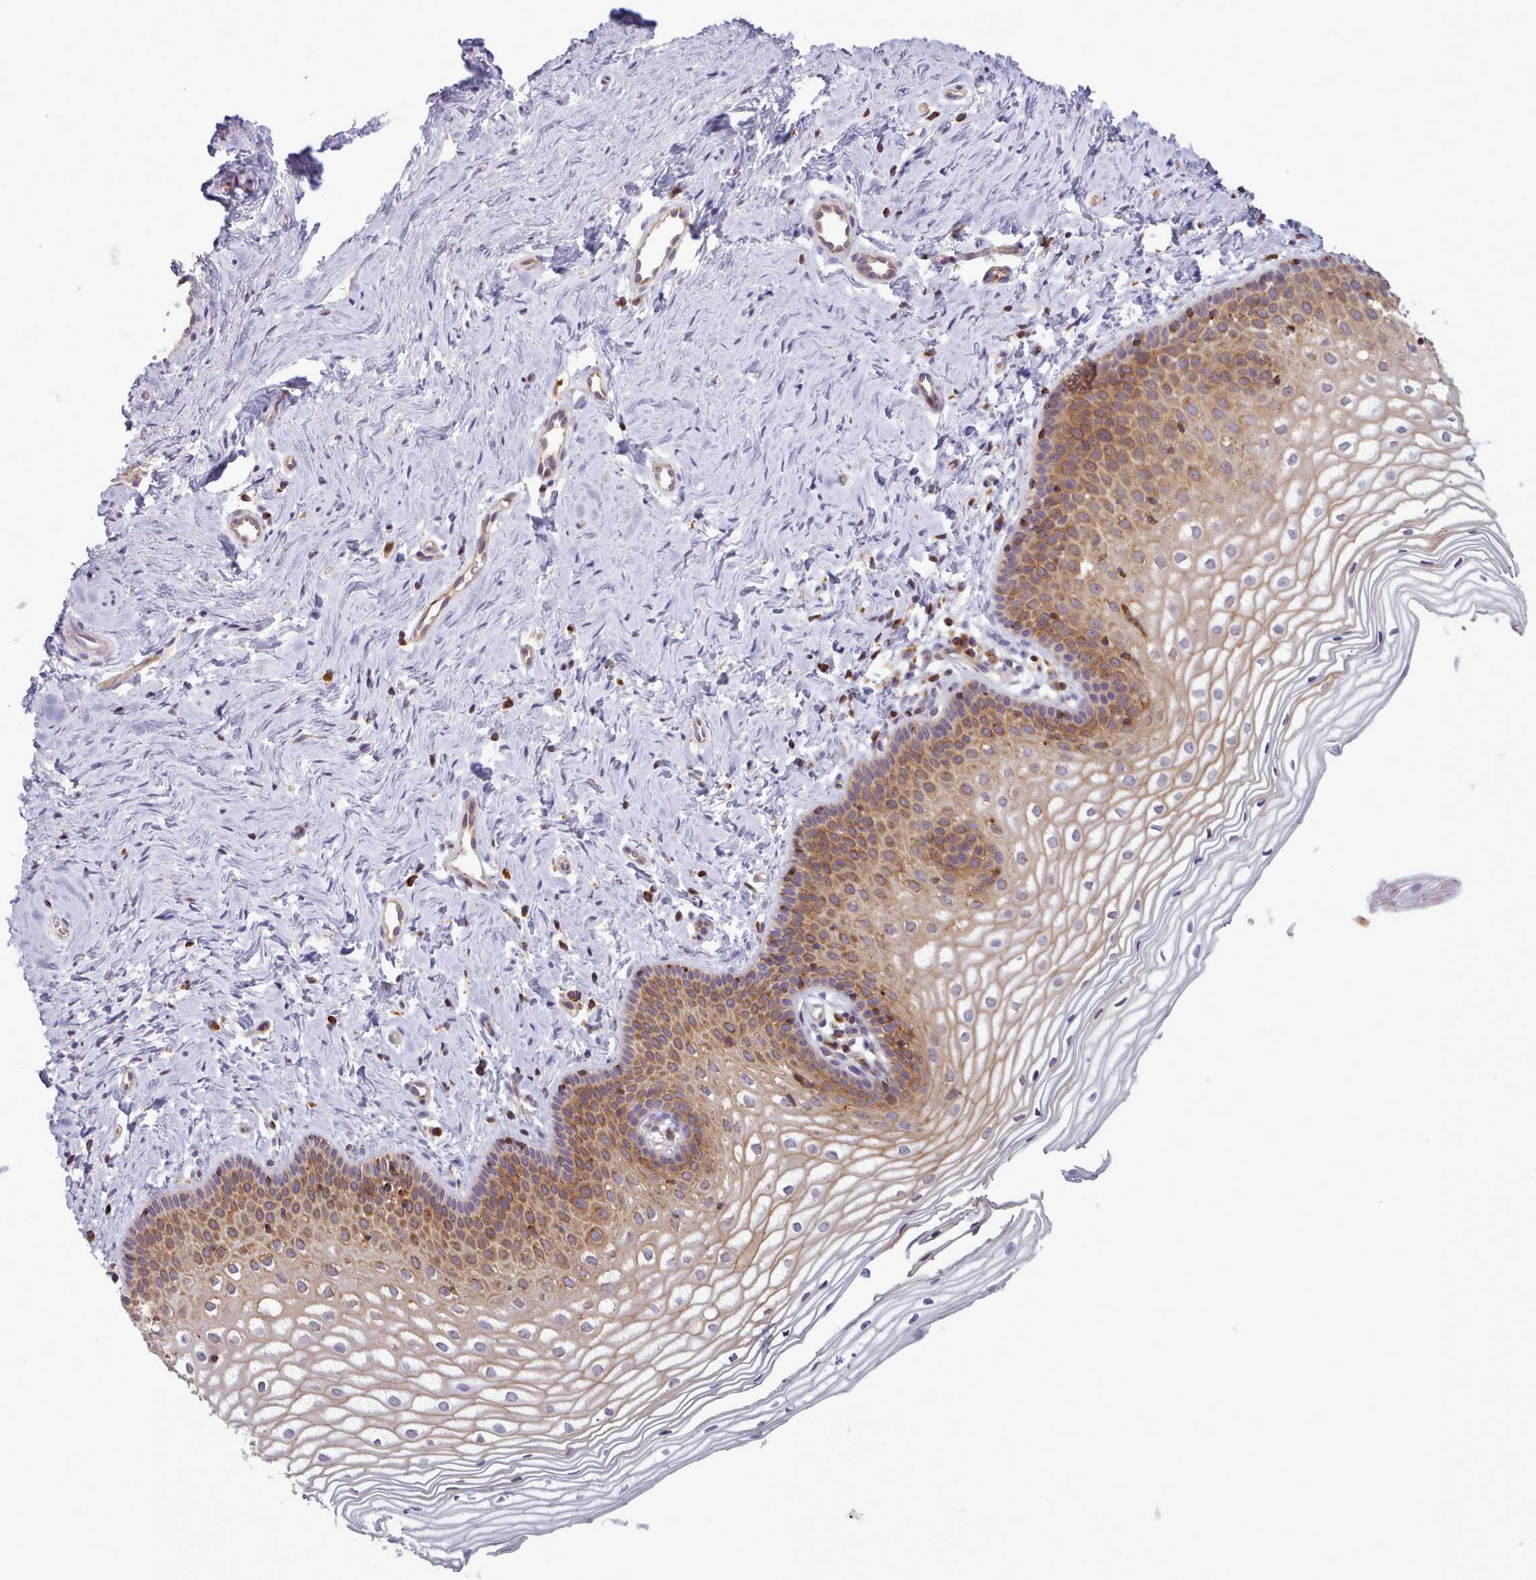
{"staining": {"intensity": "moderate", "quantity": ">75%", "location": "cytoplasmic/membranous"}, "tissue": "vagina", "cell_type": "Squamous epithelial cells", "image_type": "normal", "snomed": [{"axis": "morphology", "description": "Normal tissue, NOS"}, {"axis": "topography", "description": "Vagina"}], "caption": "Approximately >75% of squamous epithelial cells in normal vagina show moderate cytoplasmic/membranous protein expression as visualized by brown immunohistochemical staining.", "gene": "CRYBG1", "patient": {"sex": "female", "age": 56}}